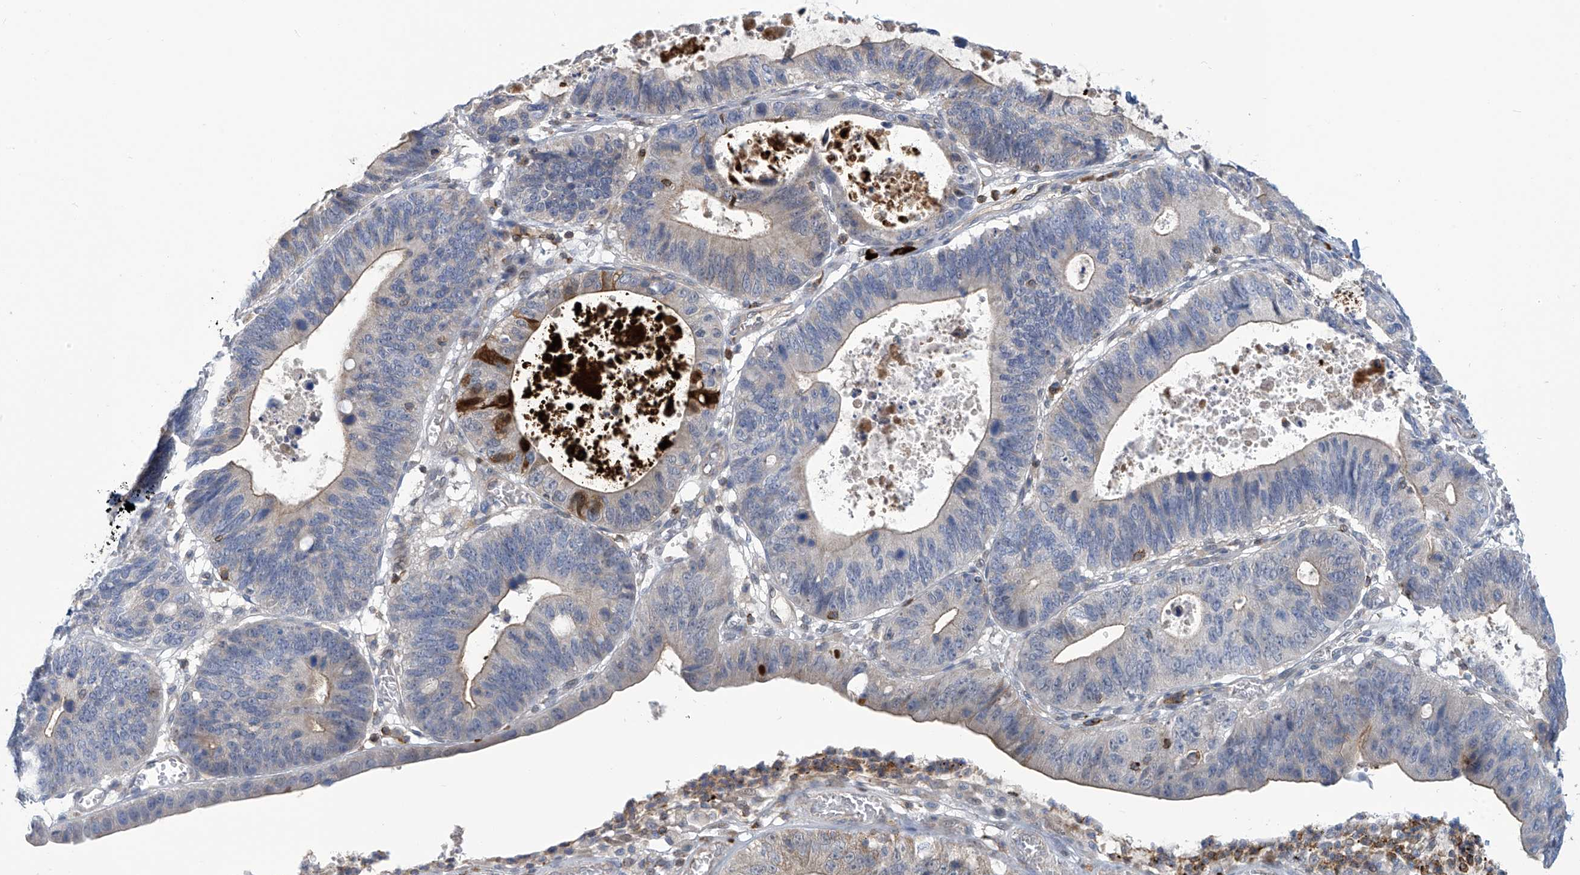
{"staining": {"intensity": "negative", "quantity": "none", "location": "none"}, "tissue": "stomach cancer", "cell_type": "Tumor cells", "image_type": "cancer", "snomed": [{"axis": "morphology", "description": "Adenocarcinoma, NOS"}, {"axis": "topography", "description": "Stomach"}], "caption": "High magnification brightfield microscopy of stomach cancer (adenocarcinoma) stained with DAB (3,3'-diaminobenzidine) (brown) and counterstained with hematoxylin (blue): tumor cells show no significant positivity.", "gene": "IBA57", "patient": {"sex": "male", "age": 59}}